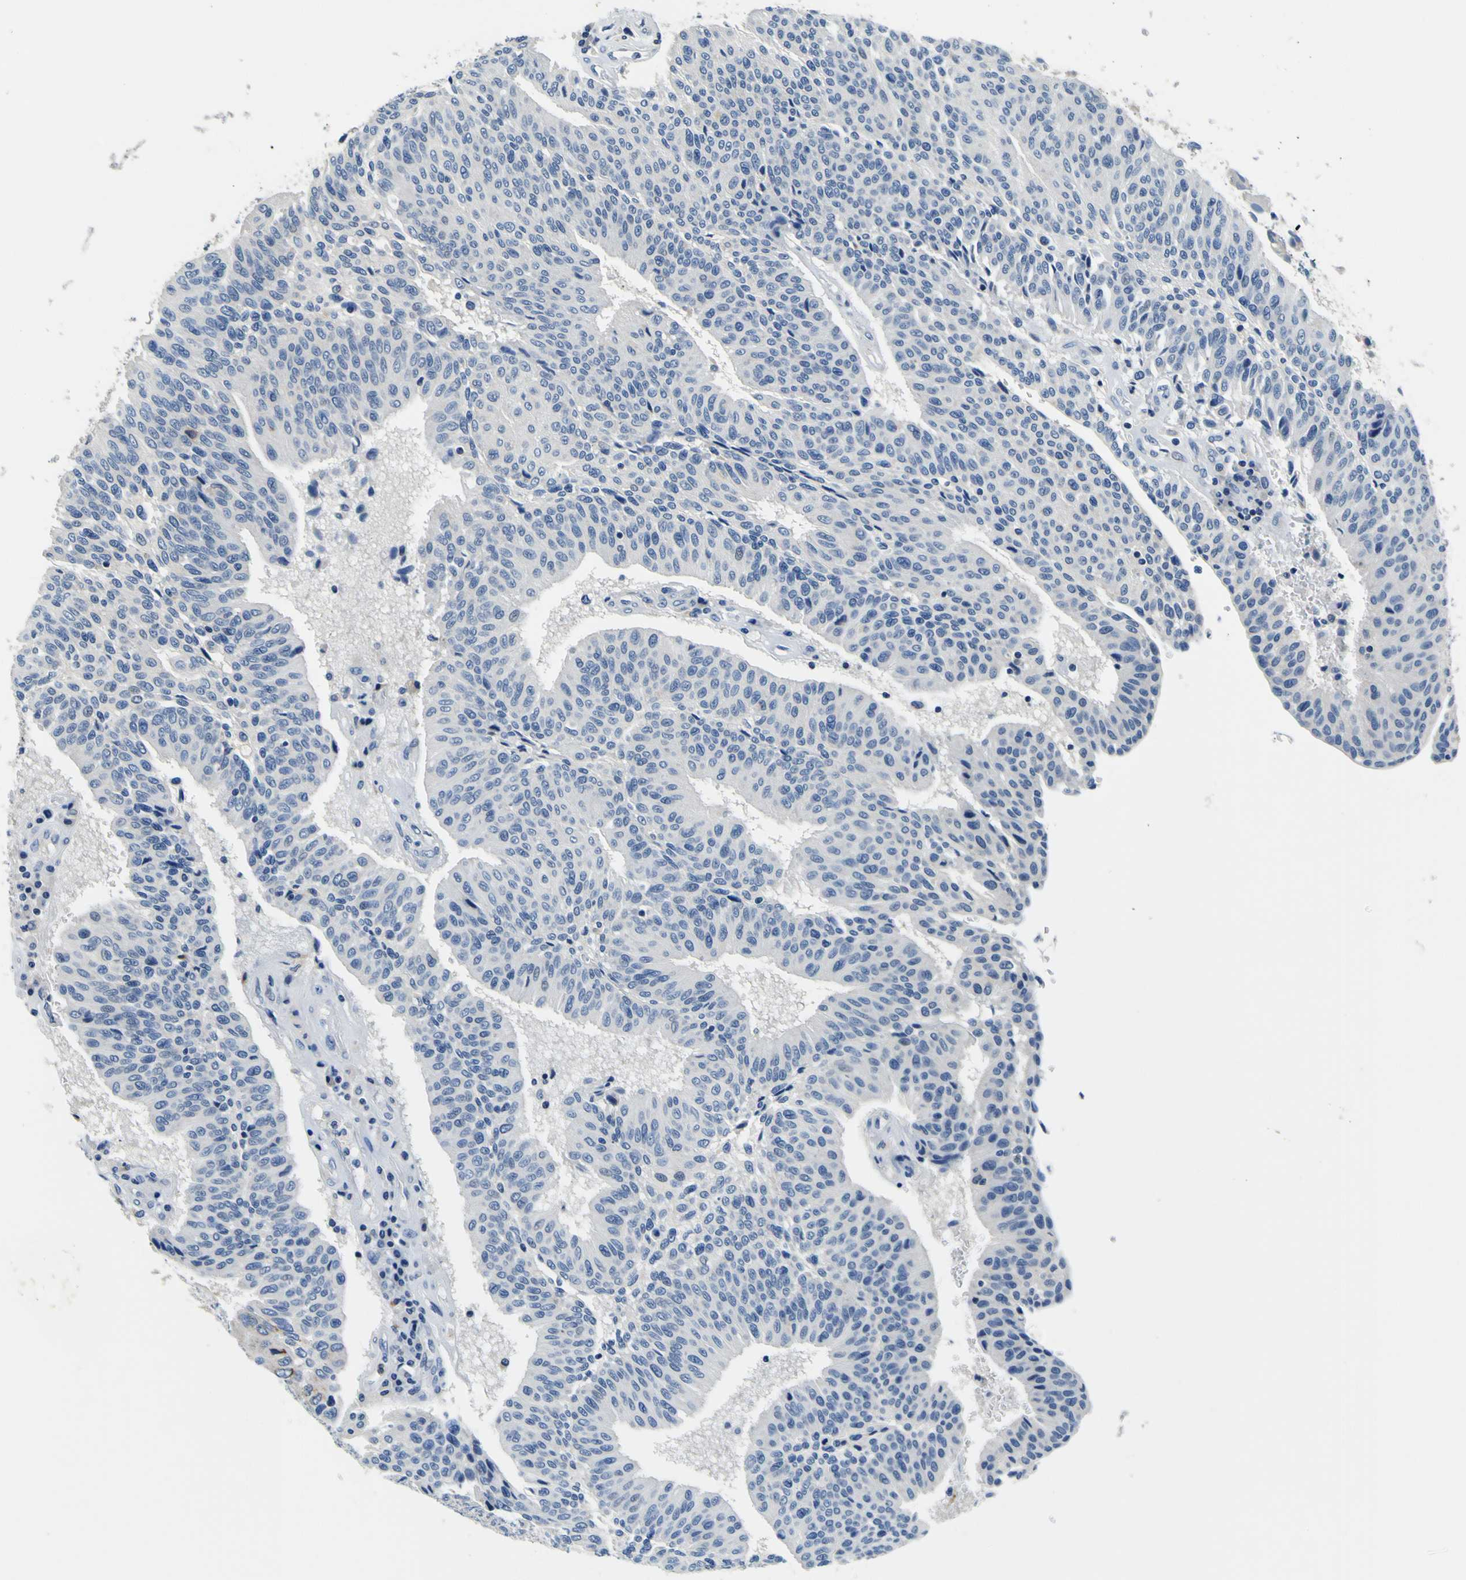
{"staining": {"intensity": "negative", "quantity": "none", "location": "none"}, "tissue": "urothelial cancer", "cell_type": "Tumor cells", "image_type": "cancer", "snomed": [{"axis": "morphology", "description": "Urothelial carcinoma, High grade"}, {"axis": "topography", "description": "Urinary bladder"}], "caption": "Human high-grade urothelial carcinoma stained for a protein using immunohistochemistry exhibits no expression in tumor cells.", "gene": "TNIK", "patient": {"sex": "male", "age": 66}}